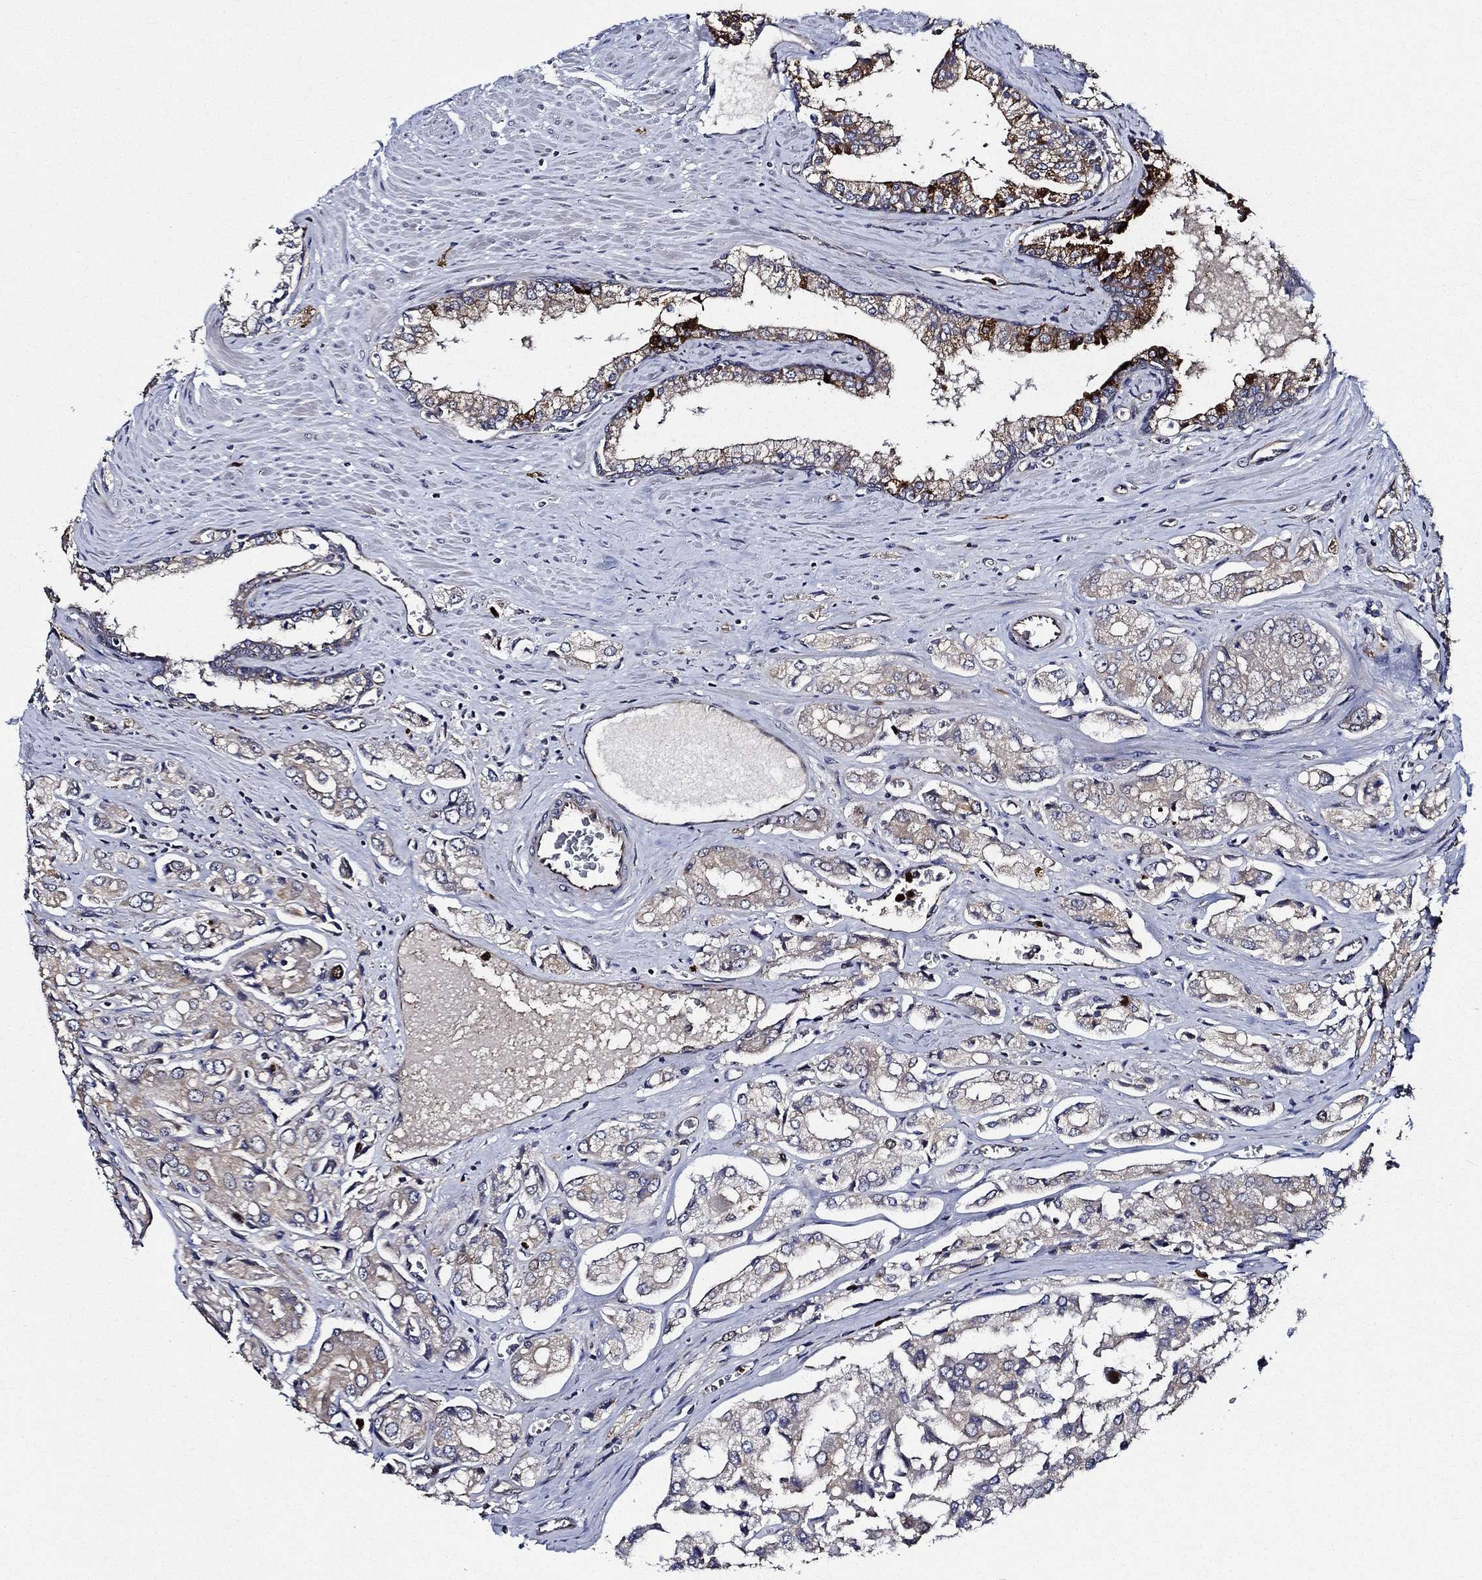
{"staining": {"intensity": "moderate", "quantity": "<25%", "location": "cytoplasmic/membranous"}, "tissue": "prostate cancer", "cell_type": "Tumor cells", "image_type": "cancer", "snomed": [{"axis": "morphology", "description": "Adenocarcinoma, NOS"}, {"axis": "topography", "description": "Prostate and seminal vesicle, NOS"}, {"axis": "topography", "description": "Prostate"}], "caption": "High-magnification brightfield microscopy of prostate cancer stained with DAB (brown) and counterstained with hematoxylin (blue). tumor cells exhibit moderate cytoplasmic/membranous expression is appreciated in approximately<25% of cells.", "gene": "KIF20B", "patient": {"sex": "male", "age": 67}}